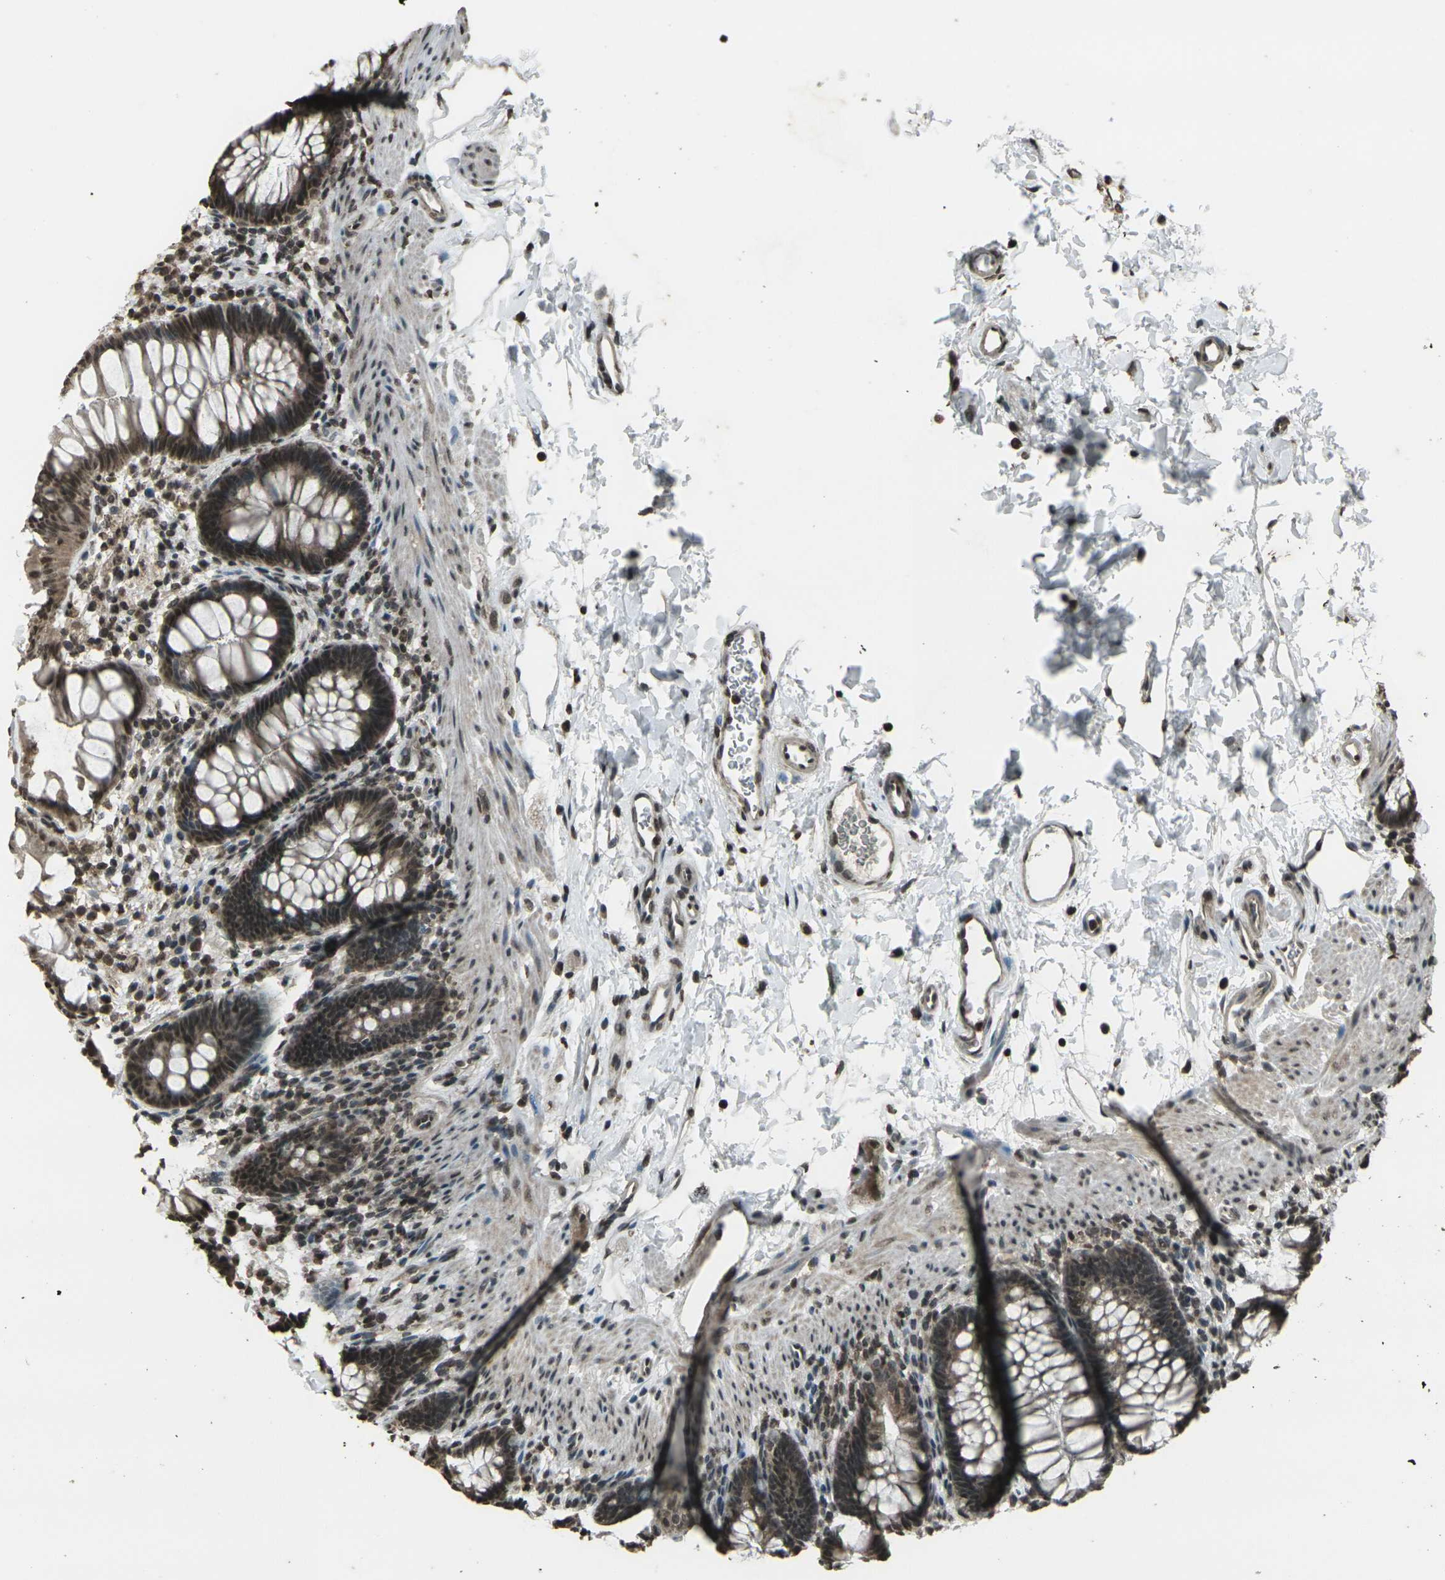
{"staining": {"intensity": "moderate", "quantity": ">75%", "location": "cytoplasmic/membranous,nuclear"}, "tissue": "rectum", "cell_type": "Glandular cells", "image_type": "normal", "snomed": [{"axis": "morphology", "description": "Normal tissue, NOS"}, {"axis": "topography", "description": "Rectum"}], "caption": "IHC of benign human rectum reveals medium levels of moderate cytoplasmic/membranous,nuclear positivity in approximately >75% of glandular cells. IHC stains the protein in brown and the nuclei are stained blue.", "gene": "PRPF8", "patient": {"sex": "female", "age": 24}}